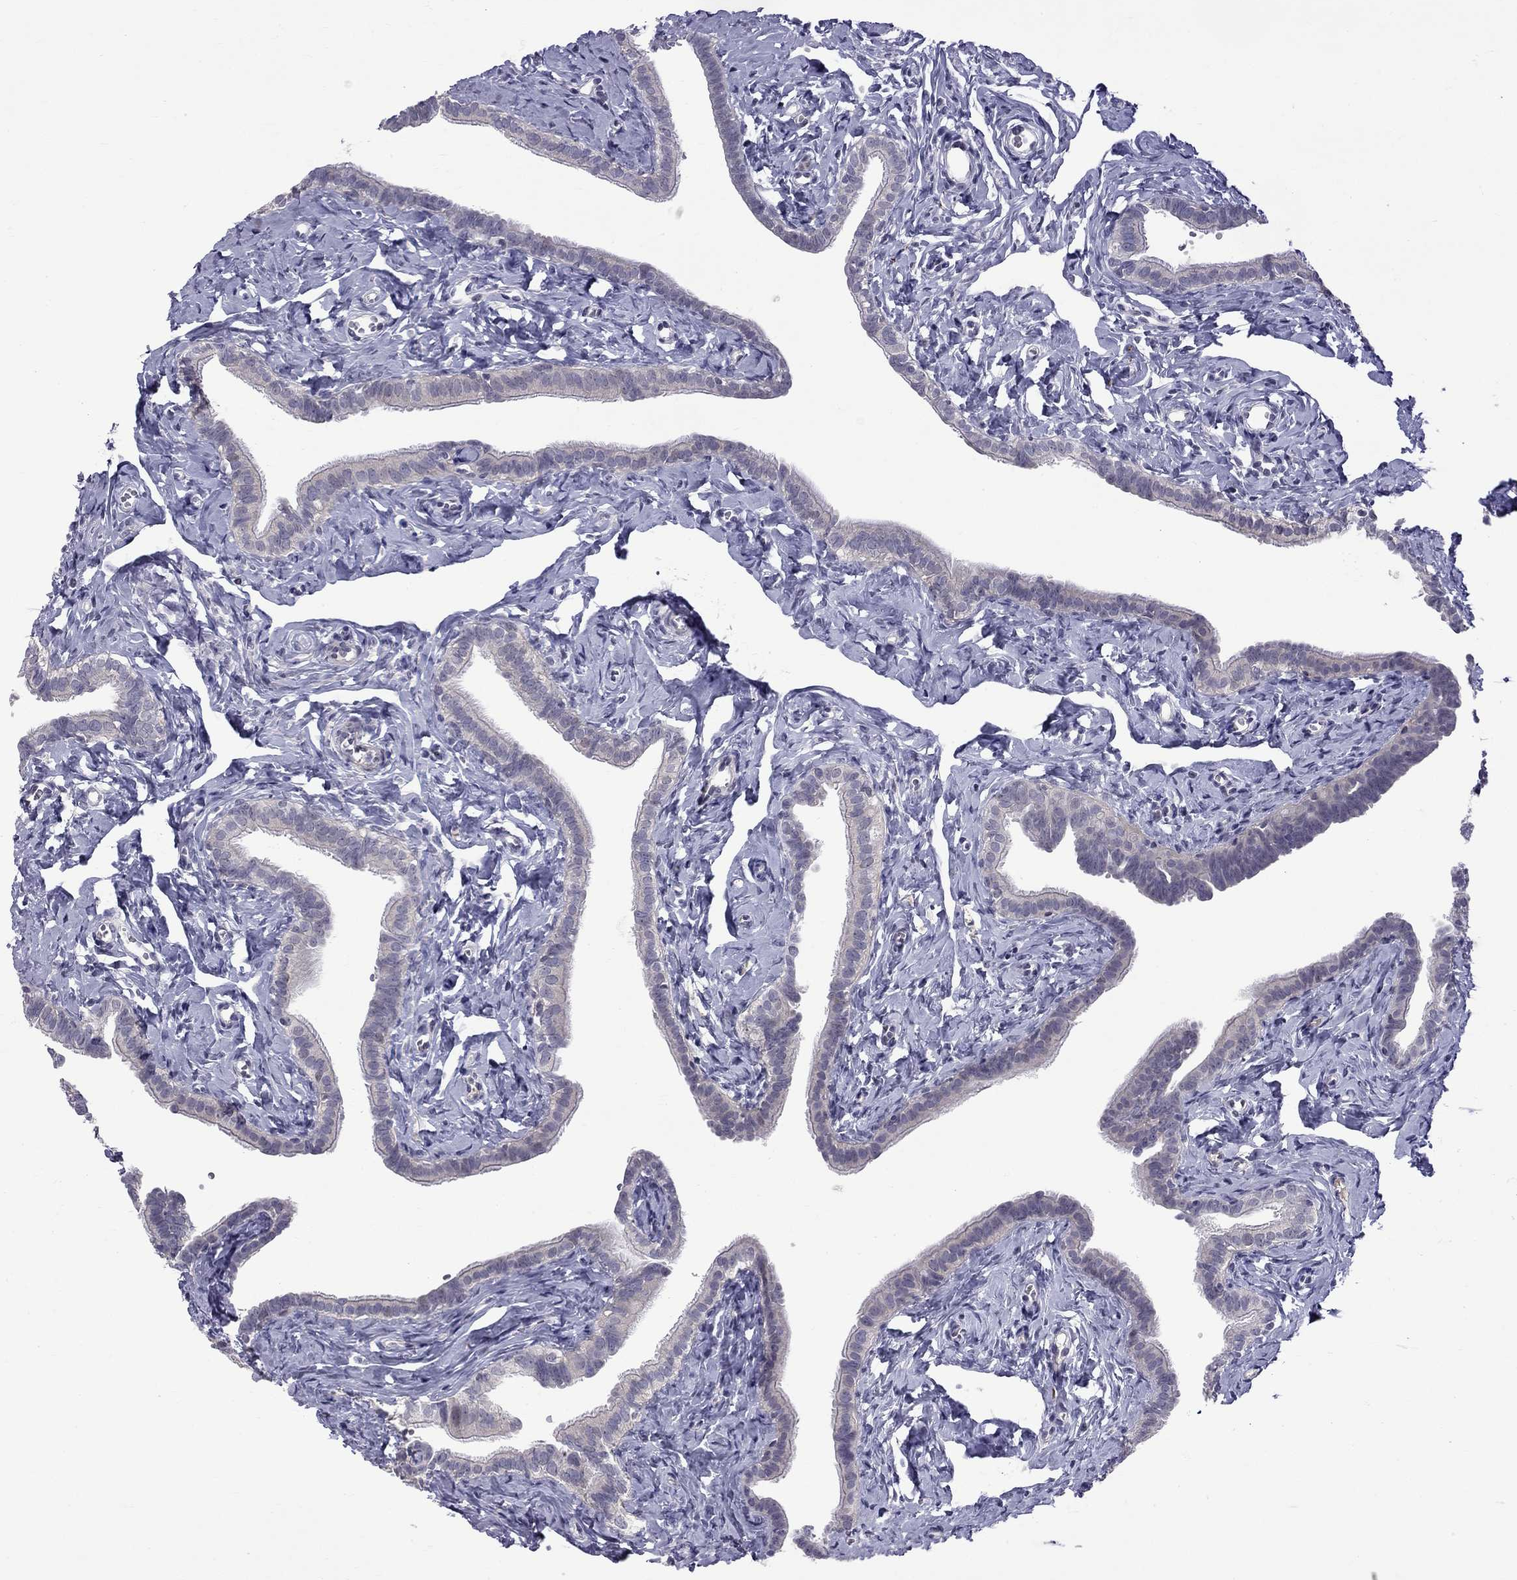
{"staining": {"intensity": "negative", "quantity": "none", "location": "none"}, "tissue": "fallopian tube", "cell_type": "Glandular cells", "image_type": "normal", "snomed": [{"axis": "morphology", "description": "Normal tissue, NOS"}, {"axis": "topography", "description": "Fallopian tube"}], "caption": "There is no significant staining in glandular cells of fallopian tube. (Immunohistochemistry (ihc), brightfield microscopy, high magnification).", "gene": "RTL9", "patient": {"sex": "female", "age": 41}}